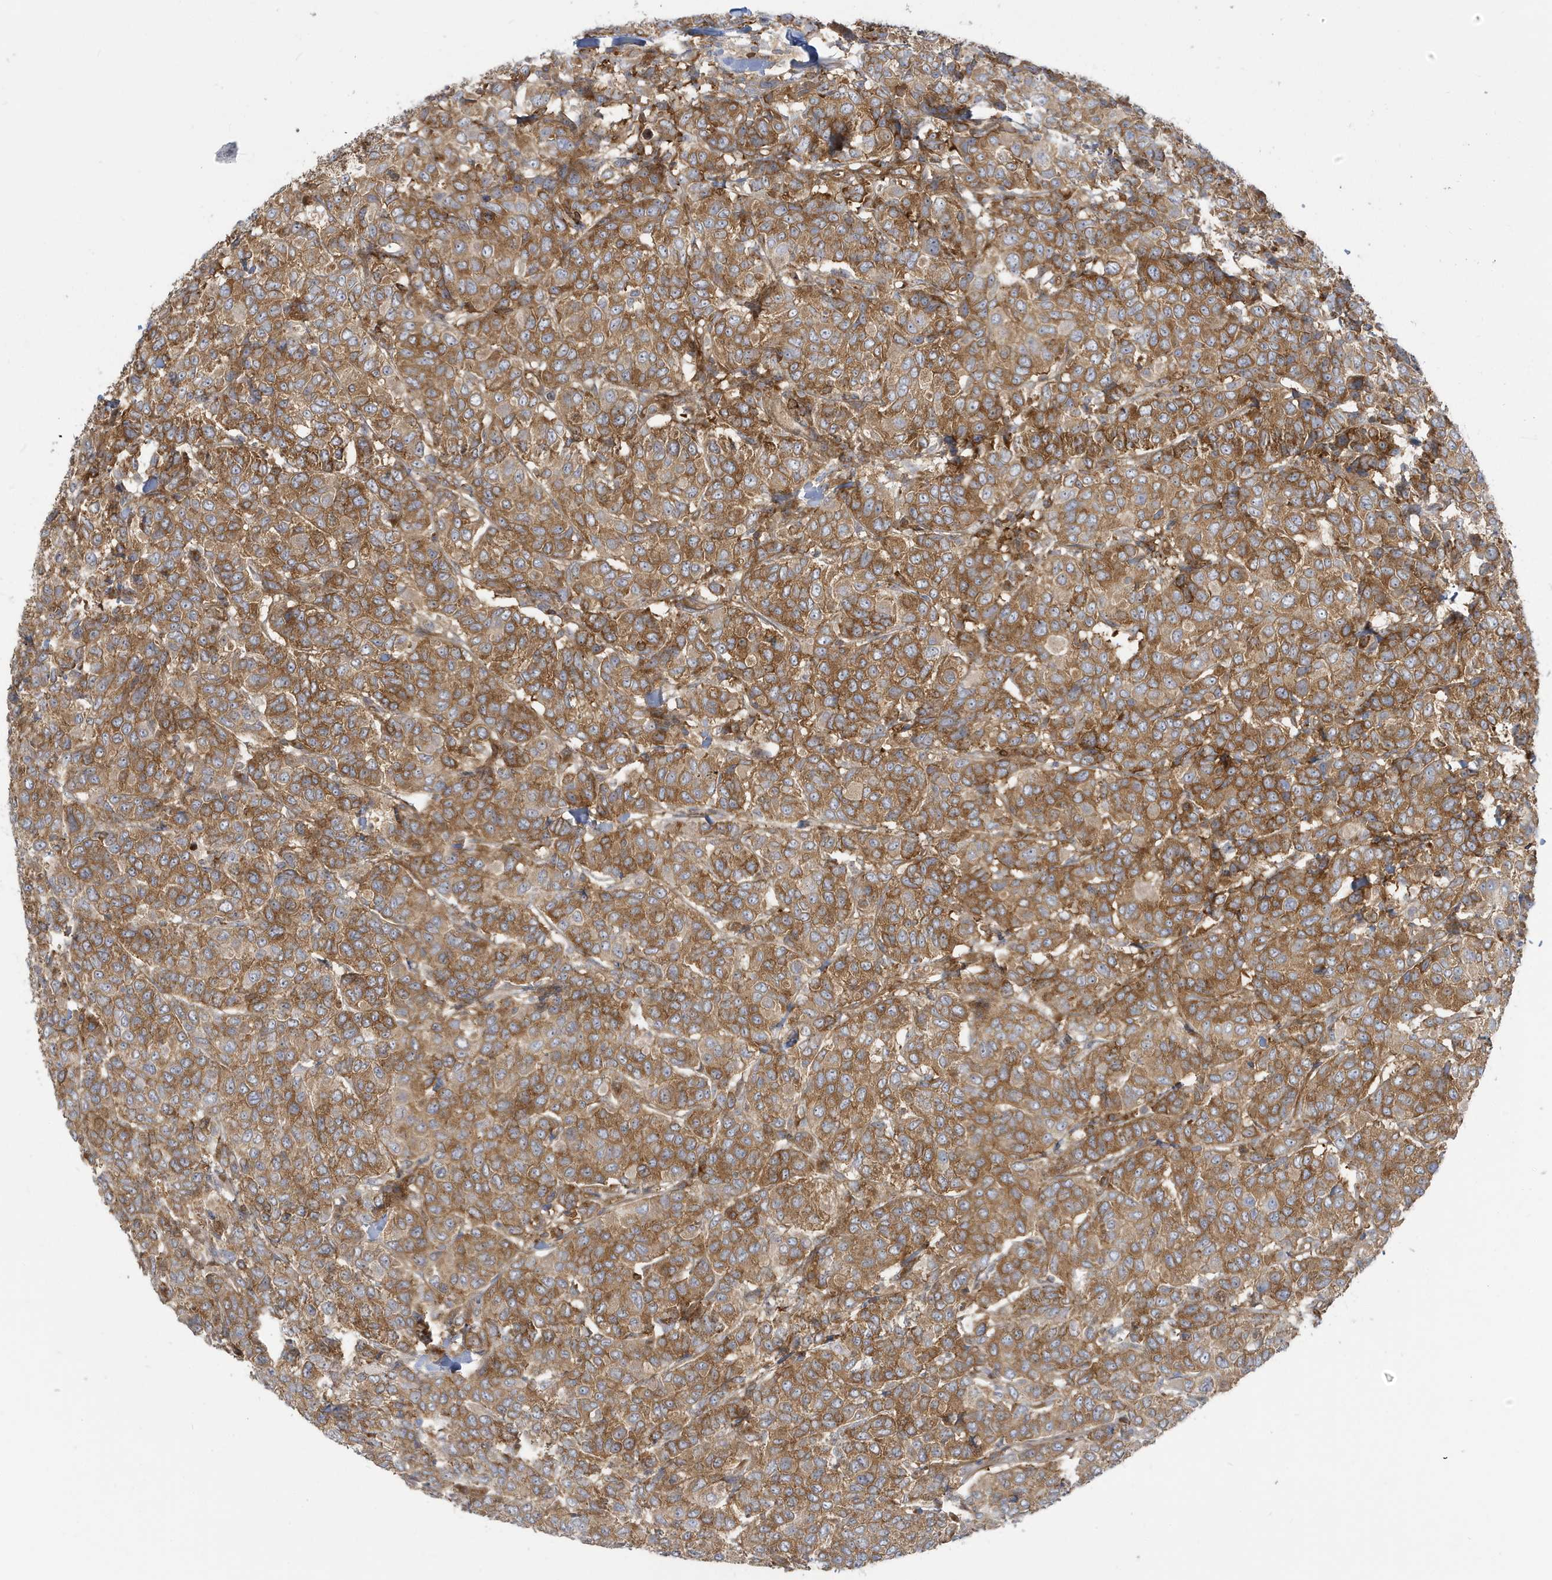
{"staining": {"intensity": "moderate", "quantity": ">75%", "location": "cytoplasmic/membranous"}, "tissue": "breast cancer", "cell_type": "Tumor cells", "image_type": "cancer", "snomed": [{"axis": "morphology", "description": "Duct carcinoma"}, {"axis": "topography", "description": "Breast"}], "caption": "Infiltrating ductal carcinoma (breast) stained with a protein marker reveals moderate staining in tumor cells.", "gene": "STAM", "patient": {"sex": "female", "age": 55}}